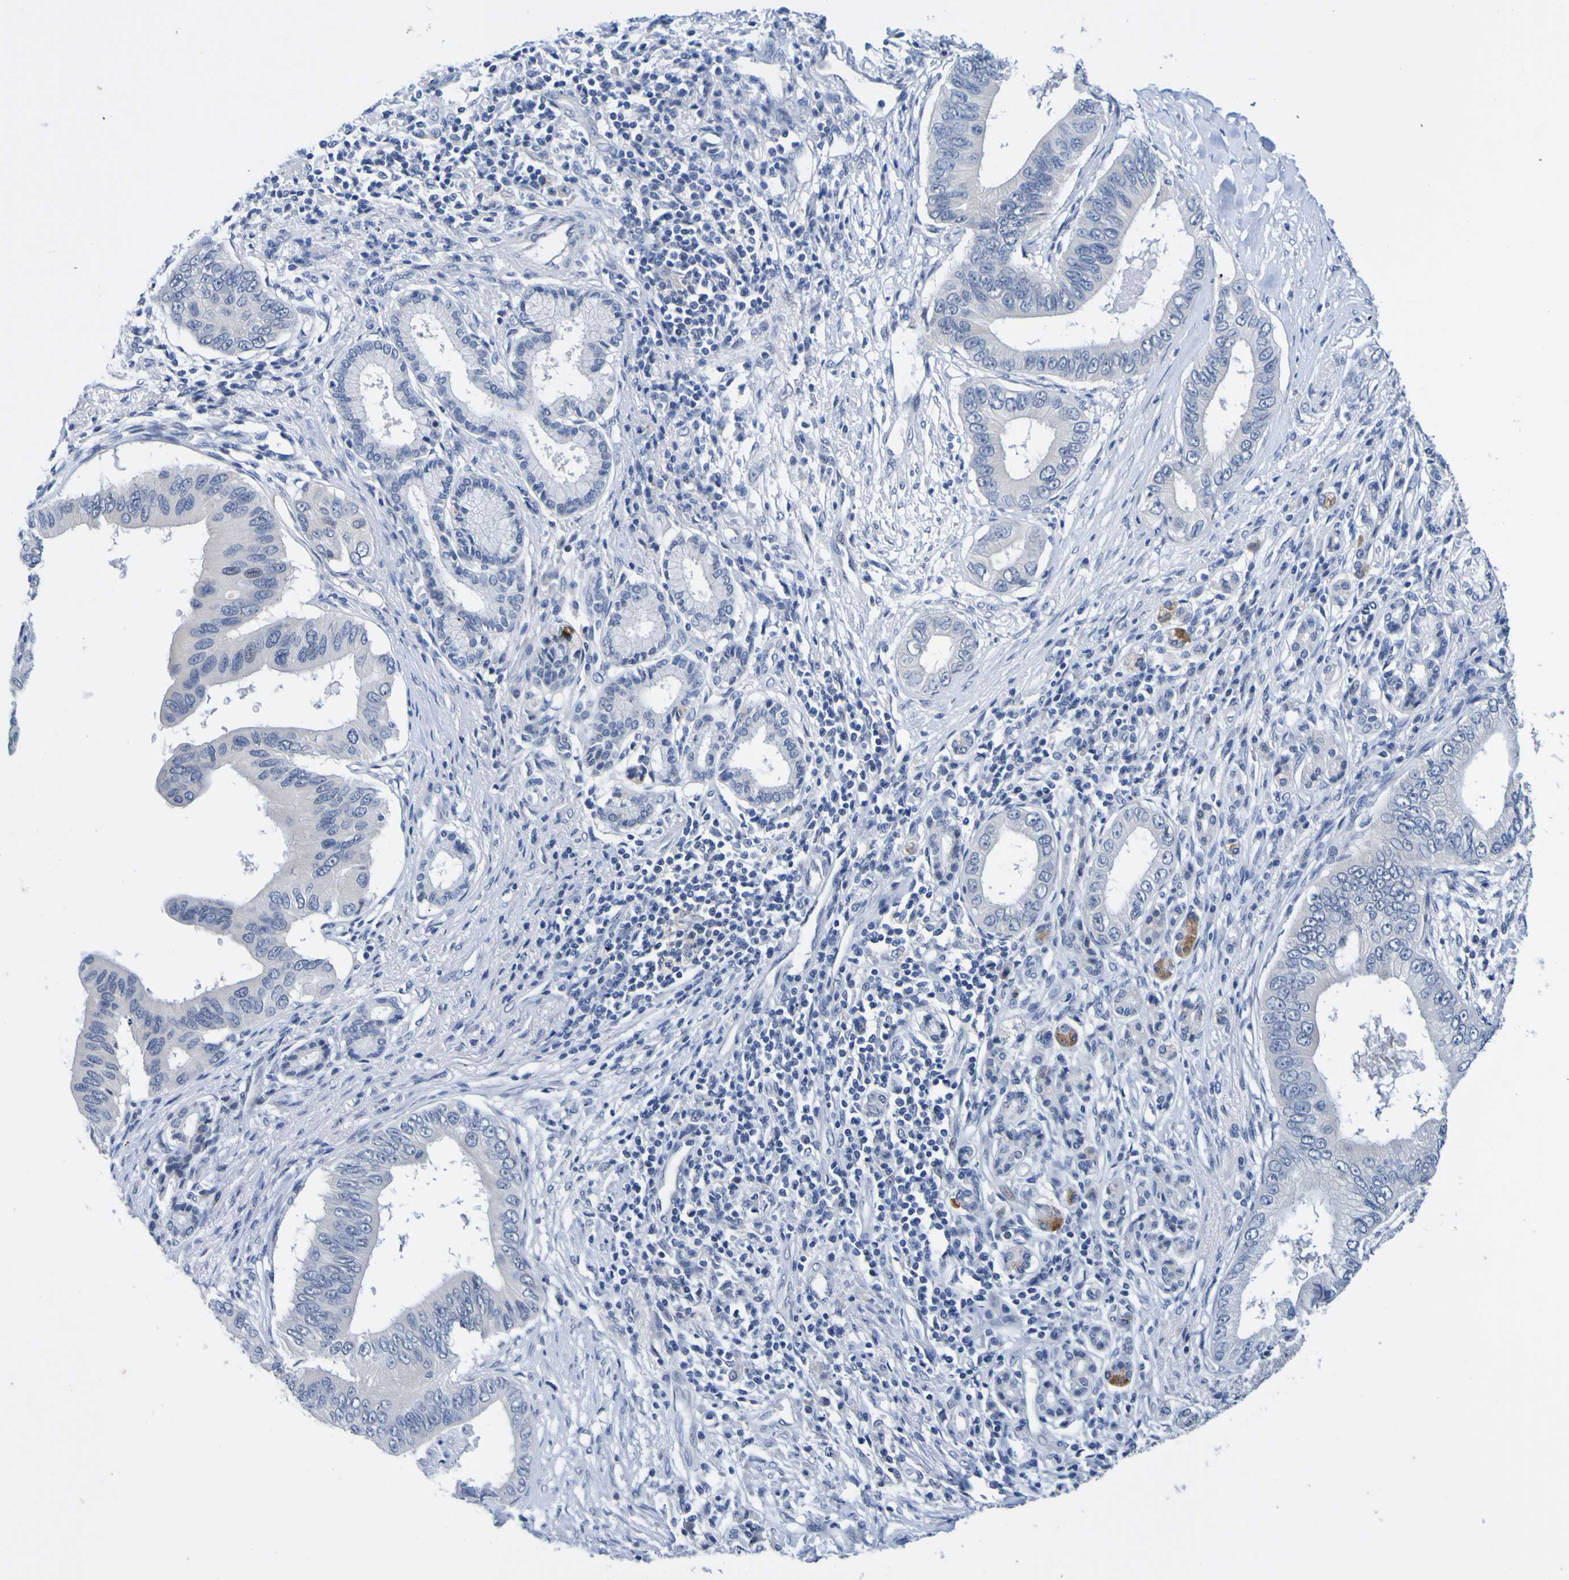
{"staining": {"intensity": "negative", "quantity": "none", "location": "none"}, "tissue": "pancreatic cancer", "cell_type": "Tumor cells", "image_type": "cancer", "snomed": [{"axis": "morphology", "description": "Adenocarcinoma, NOS"}, {"axis": "topography", "description": "Pancreas"}], "caption": "The image reveals no staining of tumor cells in pancreatic adenocarcinoma.", "gene": "VMA21", "patient": {"sex": "male", "age": 77}}